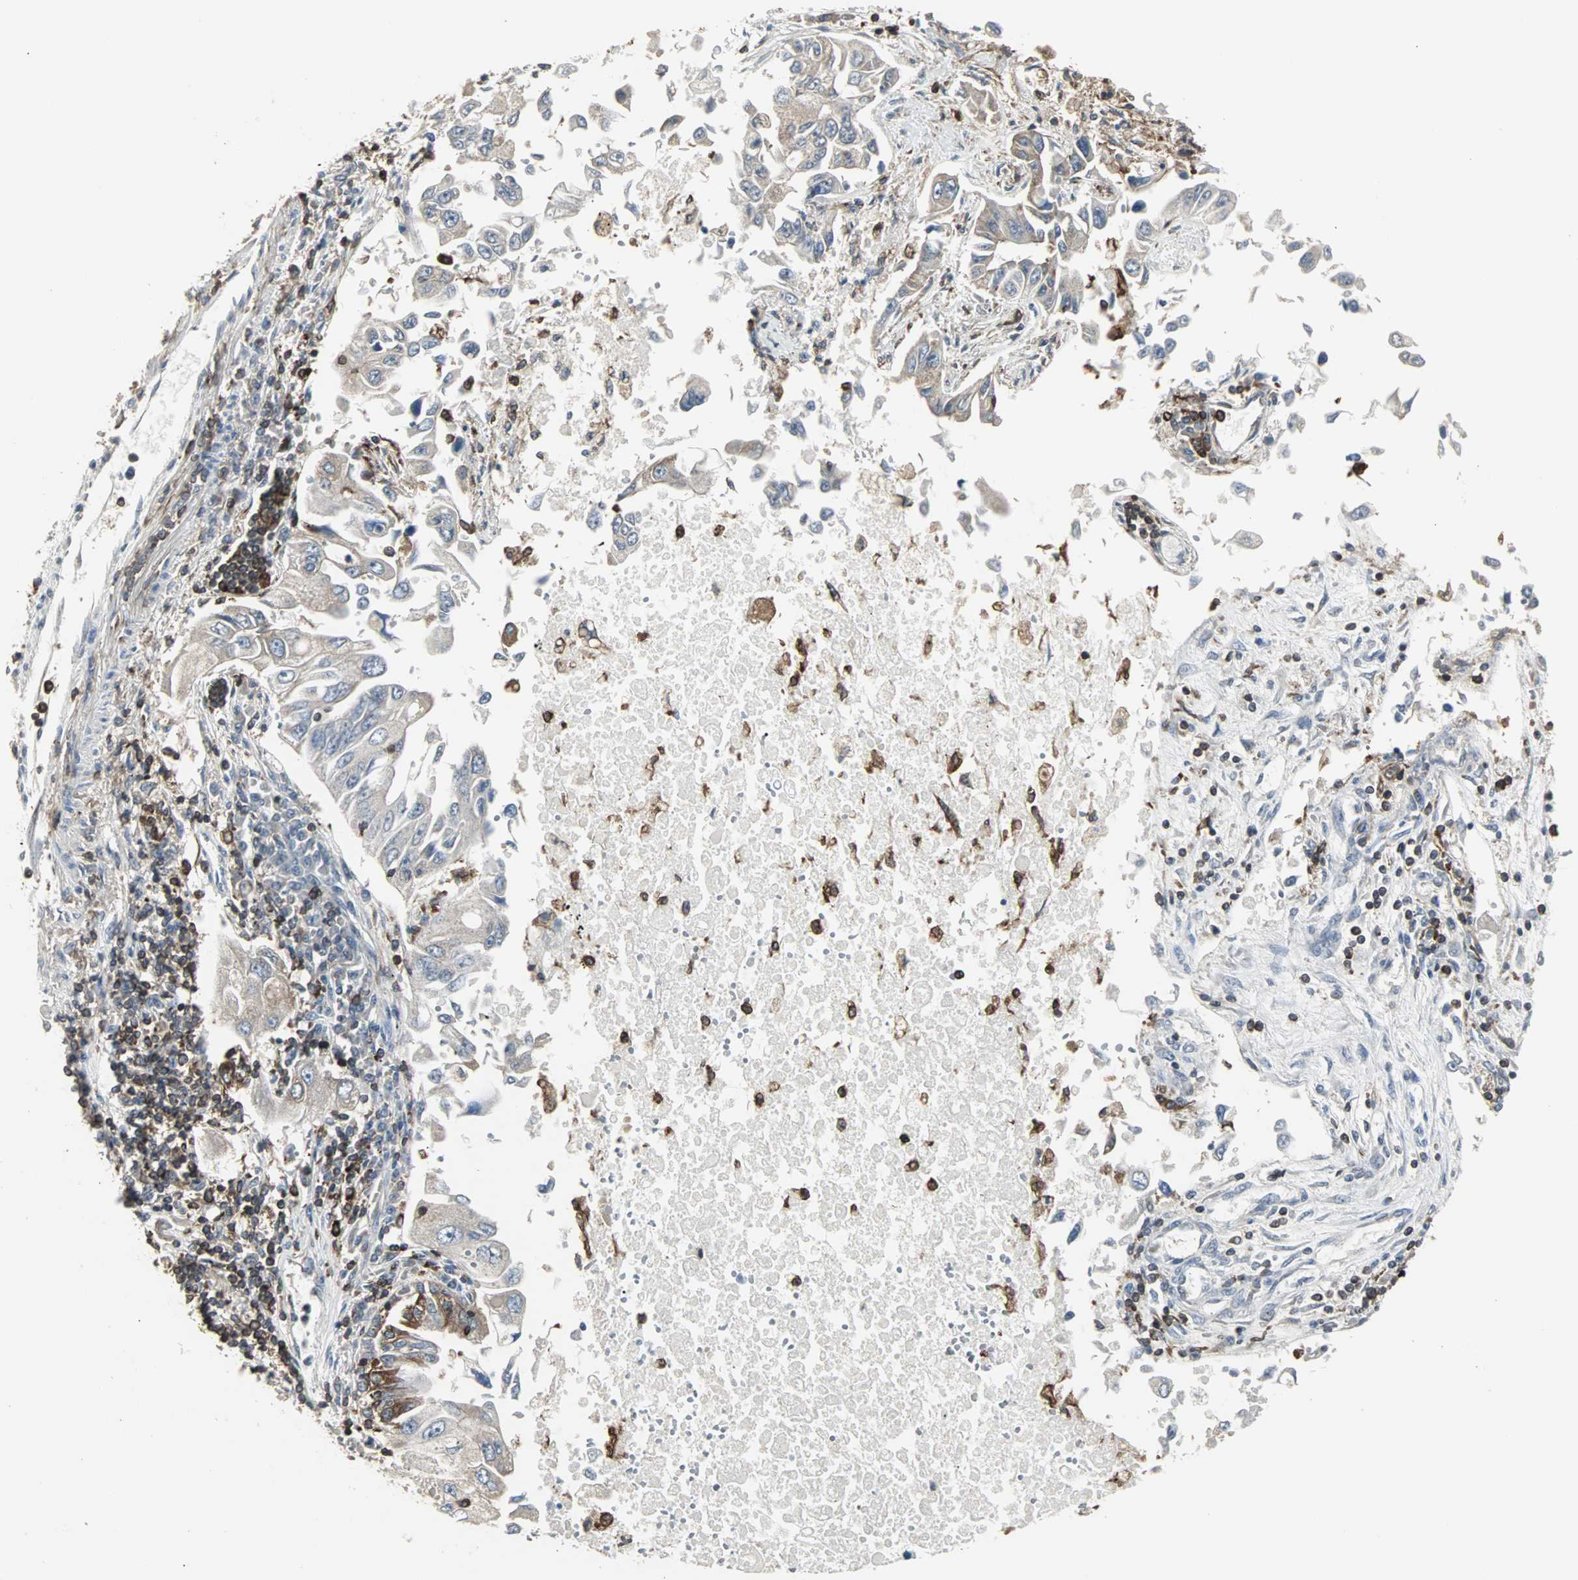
{"staining": {"intensity": "weak", "quantity": "25%-75%", "location": "cytoplasmic/membranous"}, "tissue": "lung cancer", "cell_type": "Tumor cells", "image_type": "cancer", "snomed": [{"axis": "morphology", "description": "Adenocarcinoma, NOS"}, {"axis": "topography", "description": "Lung"}], "caption": "Weak cytoplasmic/membranous positivity for a protein is present in about 25%-75% of tumor cells of lung cancer (adenocarcinoma) using immunohistochemistry.", "gene": "LRRFIP1", "patient": {"sex": "male", "age": 84}}